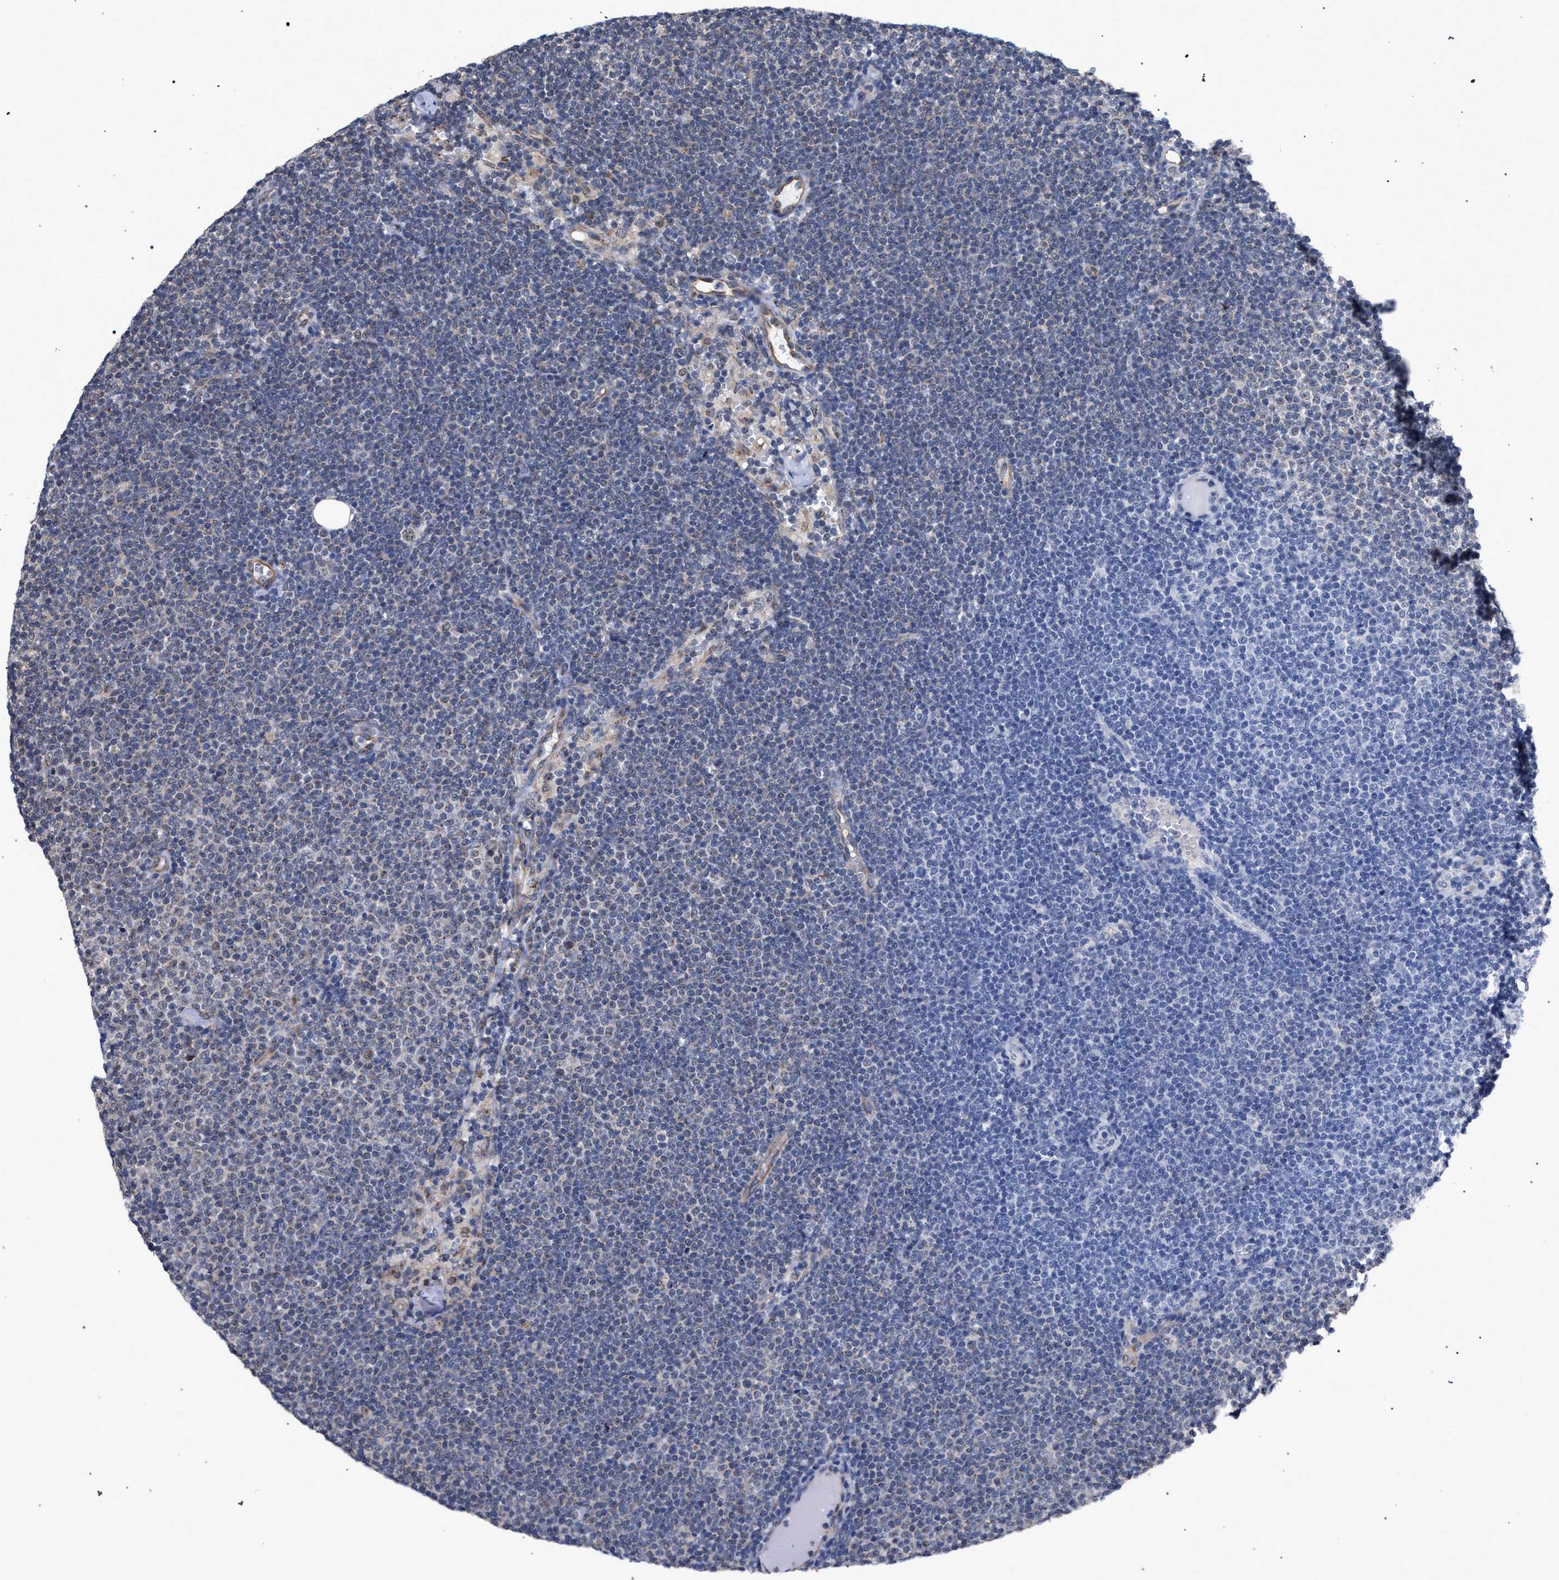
{"staining": {"intensity": "negative", "quantity": "none", "location": "none"}, "tissue": "lymphoma", "cell_type": "Tumor cells", "image_type": "cancer", "snomed": [{"axis": "morphology", "description": "Malignant lymphoma, non-Hodgkin's type, Low grade"}, {"axis": "topography", "description": "Lymph node"}], "caption": "There is no significant positivity in tumor cells of low-grade malignant lymphoma, non-Hodgkin's type.", "gene": "GOLGA2", "patient": {"sex": "female", "age": 53}}